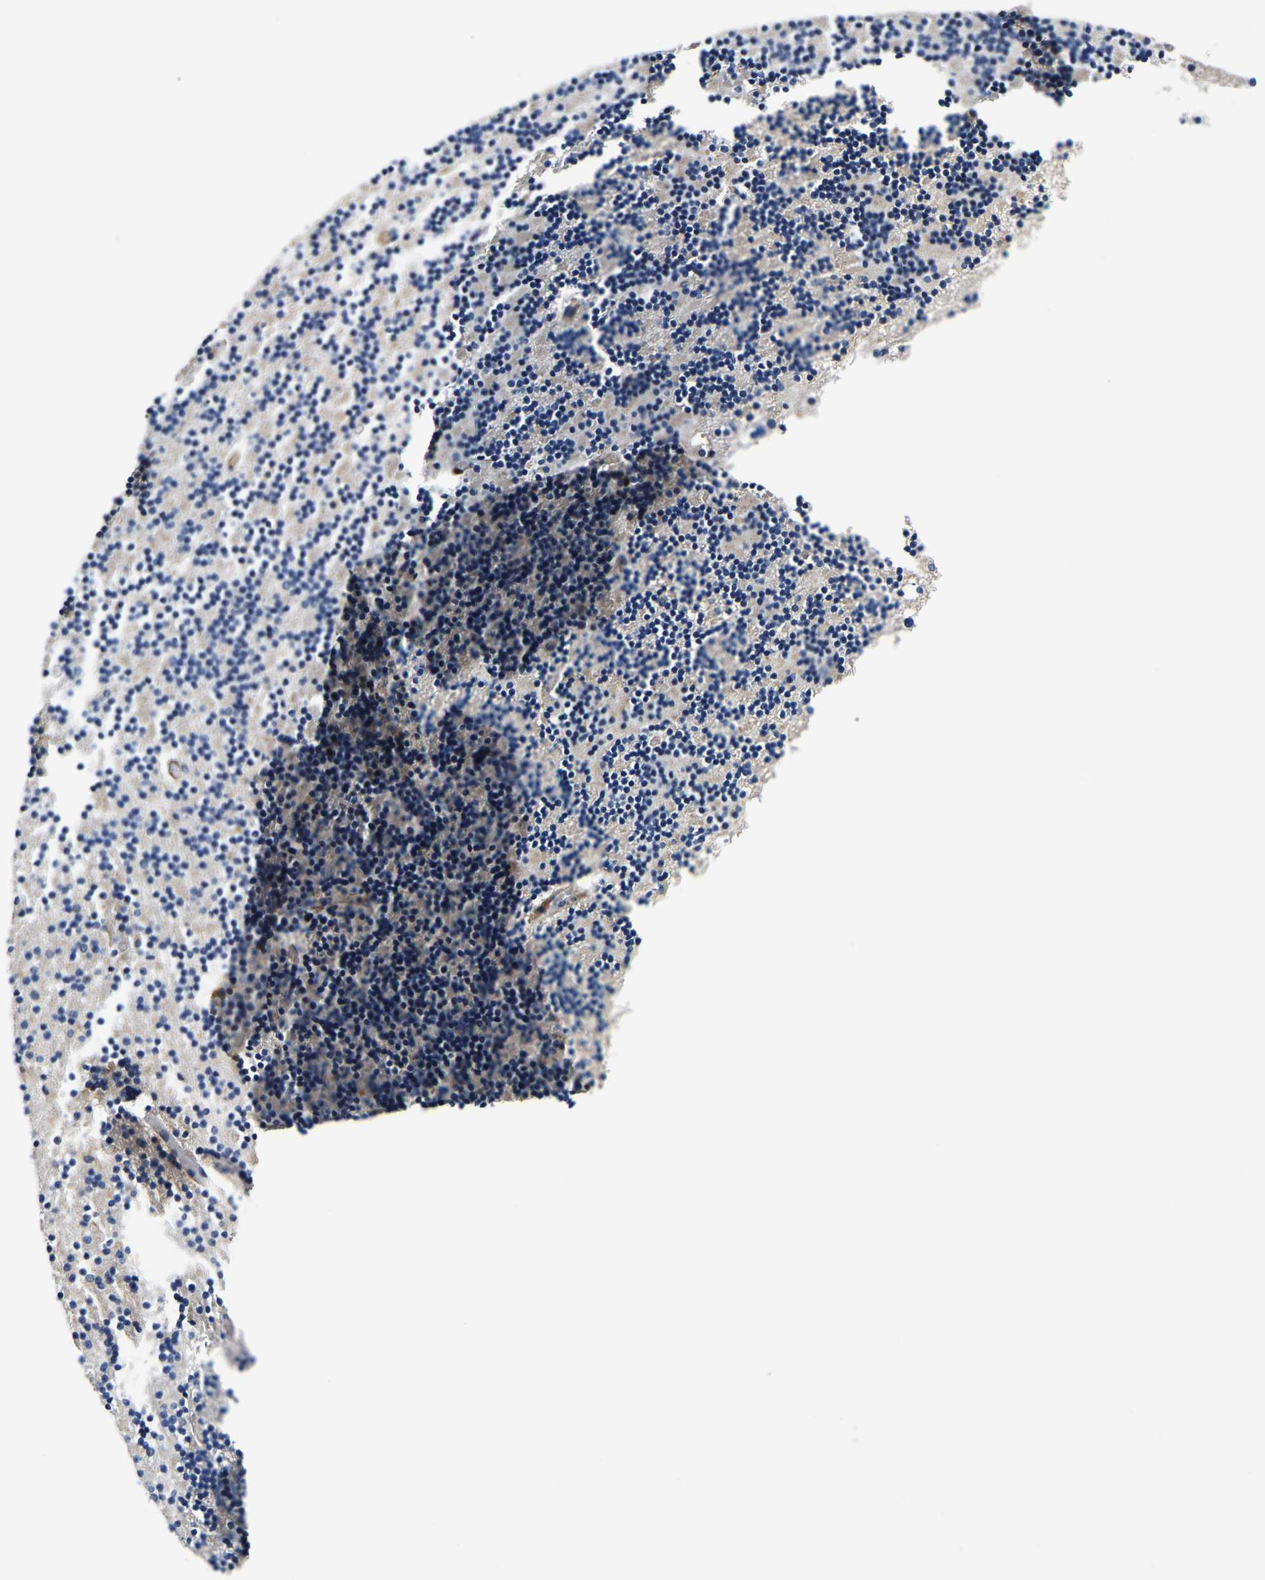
{"staining": {"intensity": "negative", "quantity": "none", "location": "none"}, "tissue": "cerebellum", "cell_type": "Cells in granular layer", "image_type": "normal", "snomed": [{"axis": "morphology", "description": "Normal tissue, NOS"}, {"axis": "topography", "description": "Cerebellum"}], "caption": "An image of cerebellum stained for a protein demonstrates no brown staining in cells in granular layer.", "gene": "SH3GLB1", "patient": {"sex": "male", "age": 57}}